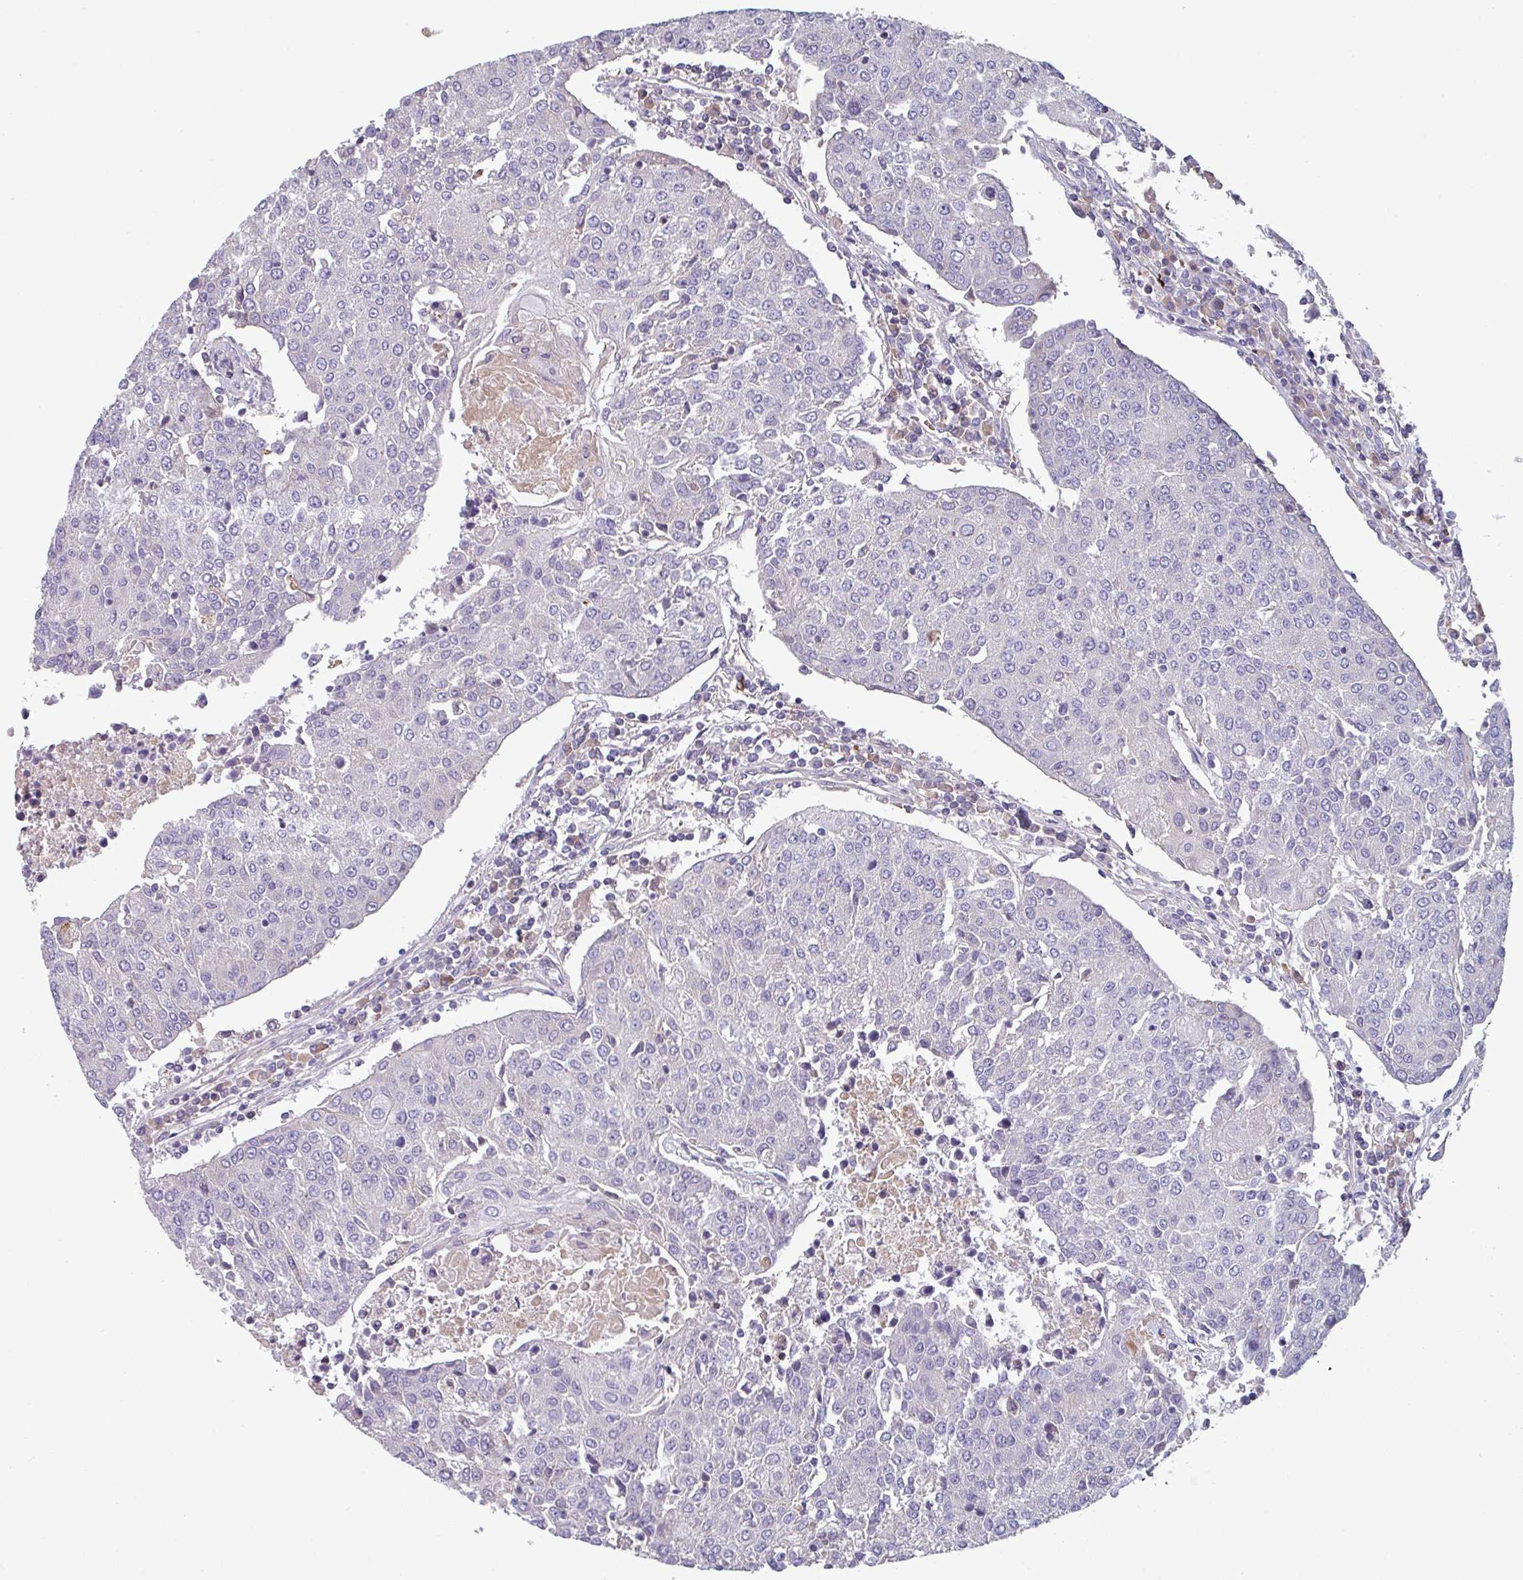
{"staining": {"intensity": "negative", "quantity": "none", "location": "none"}, "tissue": "urothelial cancer", "cell_type": "Tumor cells", "image_type": "cancer", "snomed": [{"axis": "morphology", "description": "Urothelial carcinoma, High grade"}, {"axis": "topography", "description": "Urinary bladder"}], "caption": "A micrograph of human high-grade urothelial carcinoma is negative for staining in tumor cells. (Stains: DAB IHC with hematoxylin counter stain, Microscopy: brightfield microscopy at high magnification).", "gene": "TMEM132A", "patient": {"sex": "female", "age": 85}}